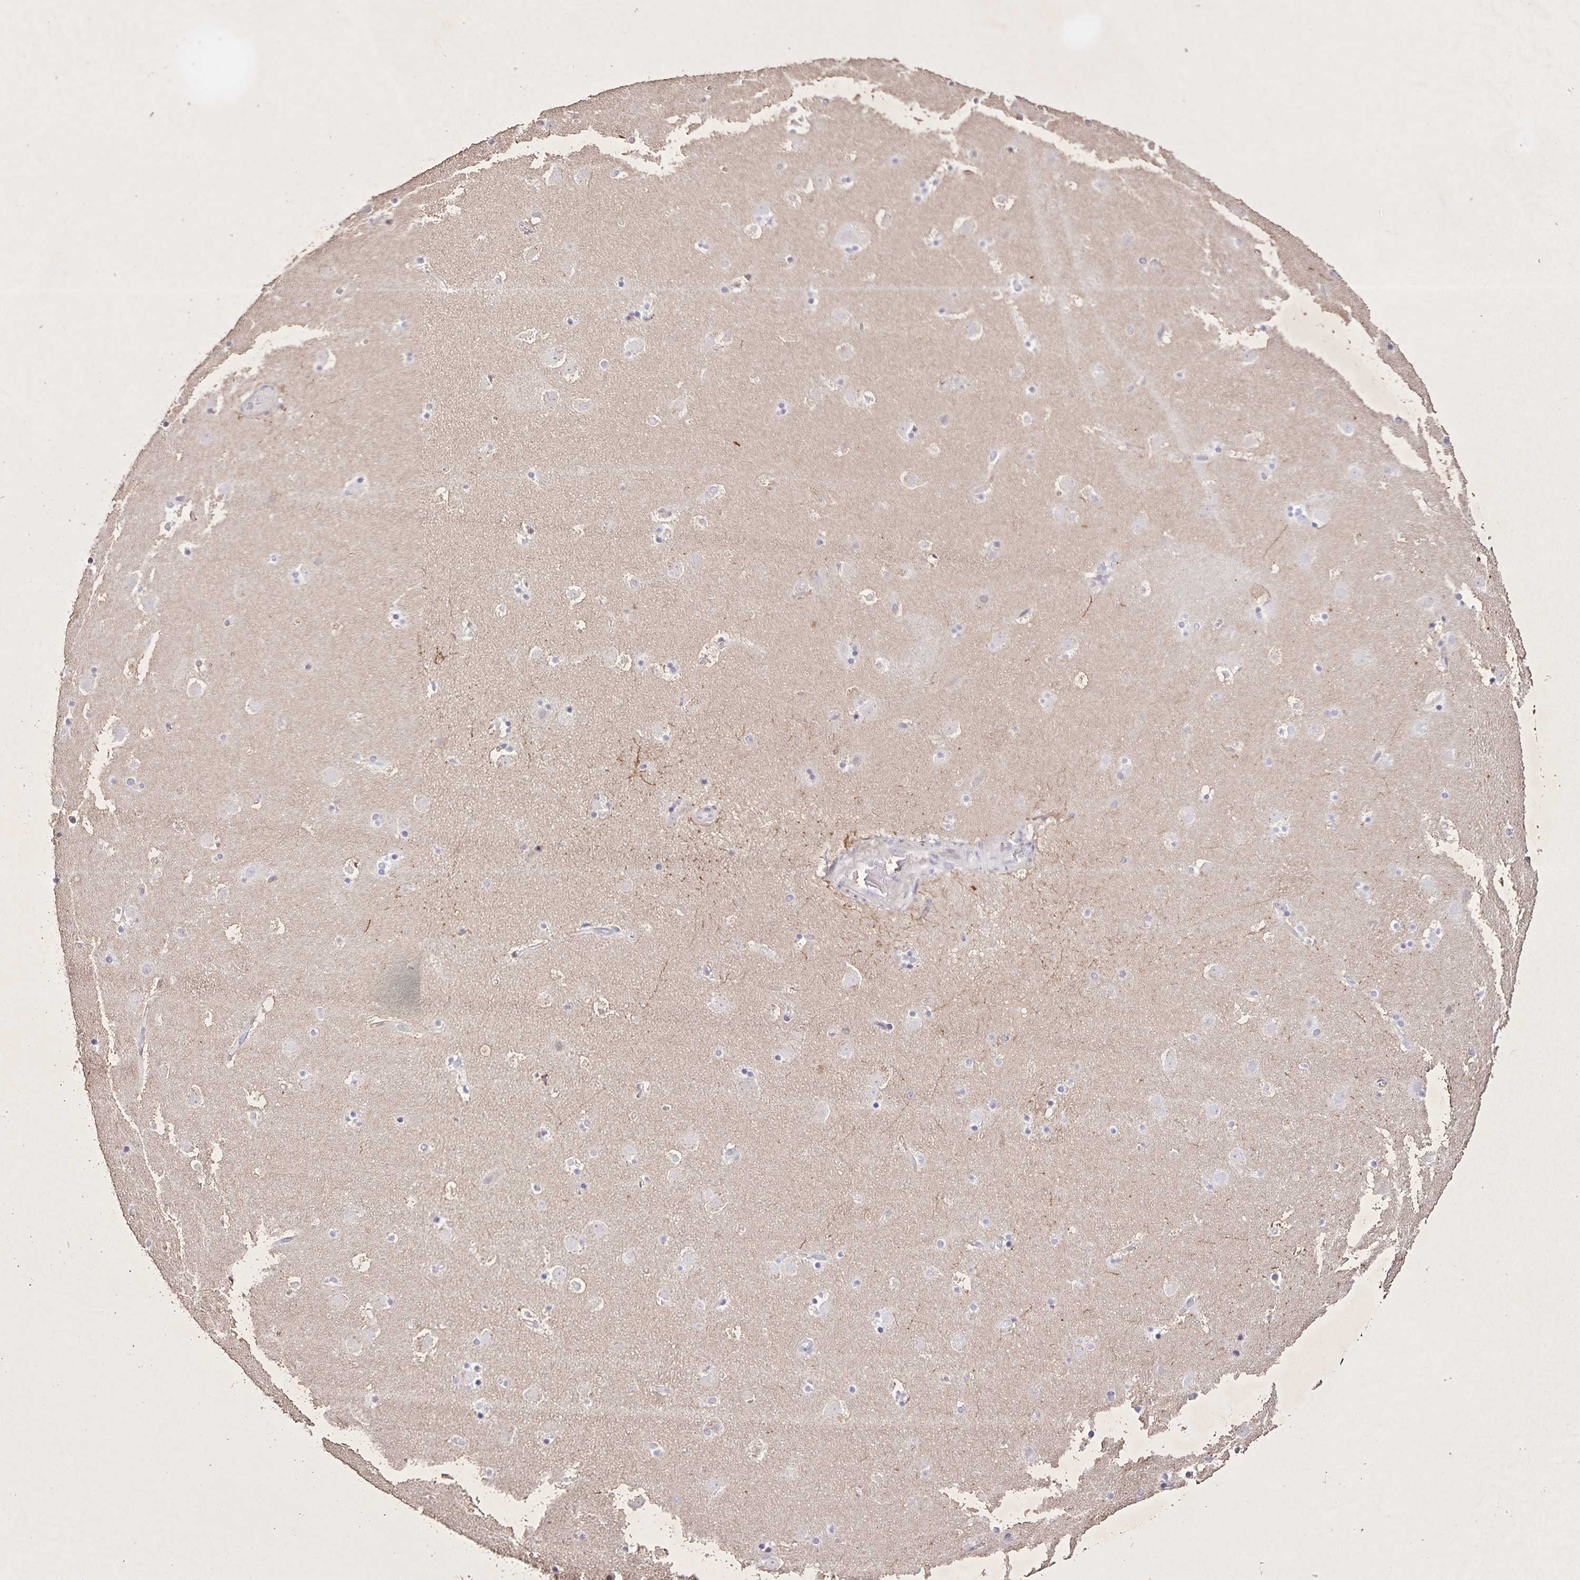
{"staining": {"intensity": "negative", "quantity": "none", "location": "none"}, "tissue": "caudate", "cell_type": "Glial cells", "image_type": "normal", "snomed": [{"axis": "morphology", "description": "Normal tissue, NOS"}, {"axis": "topography", "description": "Lateral ventricle wall"}], "caption": "Immunohistochemistry of benign human caudate displays no positivity in glial cells. Brightfield microscopy of IHC stained with DAB (brown) and hematoxylin (blue), captured at high magnification.", "gene": "GDF2", "patient": {"sex": "male", "age": 37}}